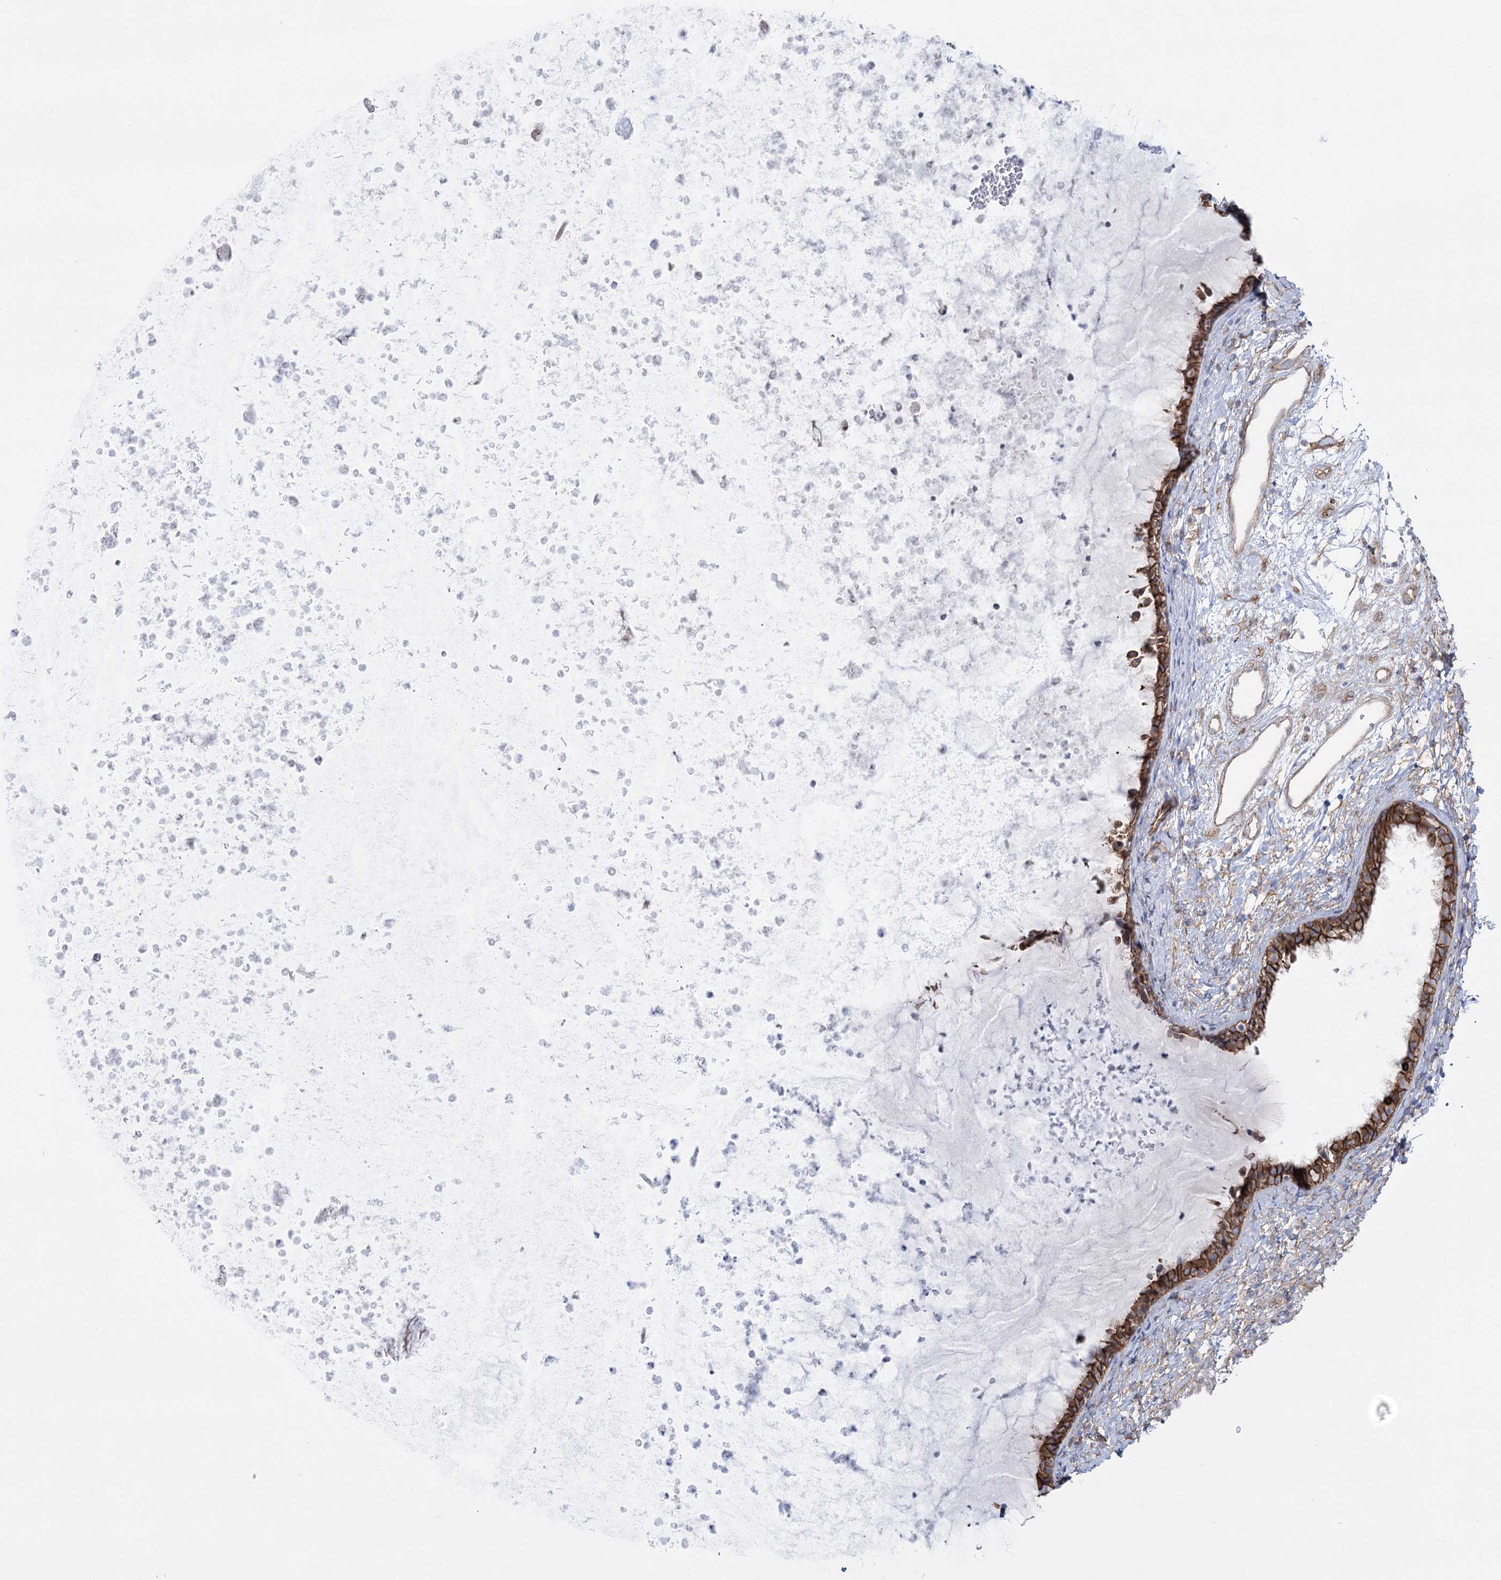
{"staining": {"intensity": "moderate", "quantity": ">75%", "location": "cytoplasmic/membranous"}, "tissue": "nasopharynx", "cell_type": "Respiratory epithelial cells", "image_type": "normal", "snomed": [{"axis": "morphology", "description": "Normal tissue, NOS"}, {"axis": "topography", "description": "Nasopharynx"}], "caption": "An immunohistochemistry (IHC) histopathology image of benign tissue is shown. Protein staining in brown shows moderate cytoplasmic/membranous positivity in nasopharynx within respiratory epithelial cells. (IHC, brightfield microscopy, high magnification).", "gene": "PLEKHA5", "patient": {"sex": "male", "age": 22}}